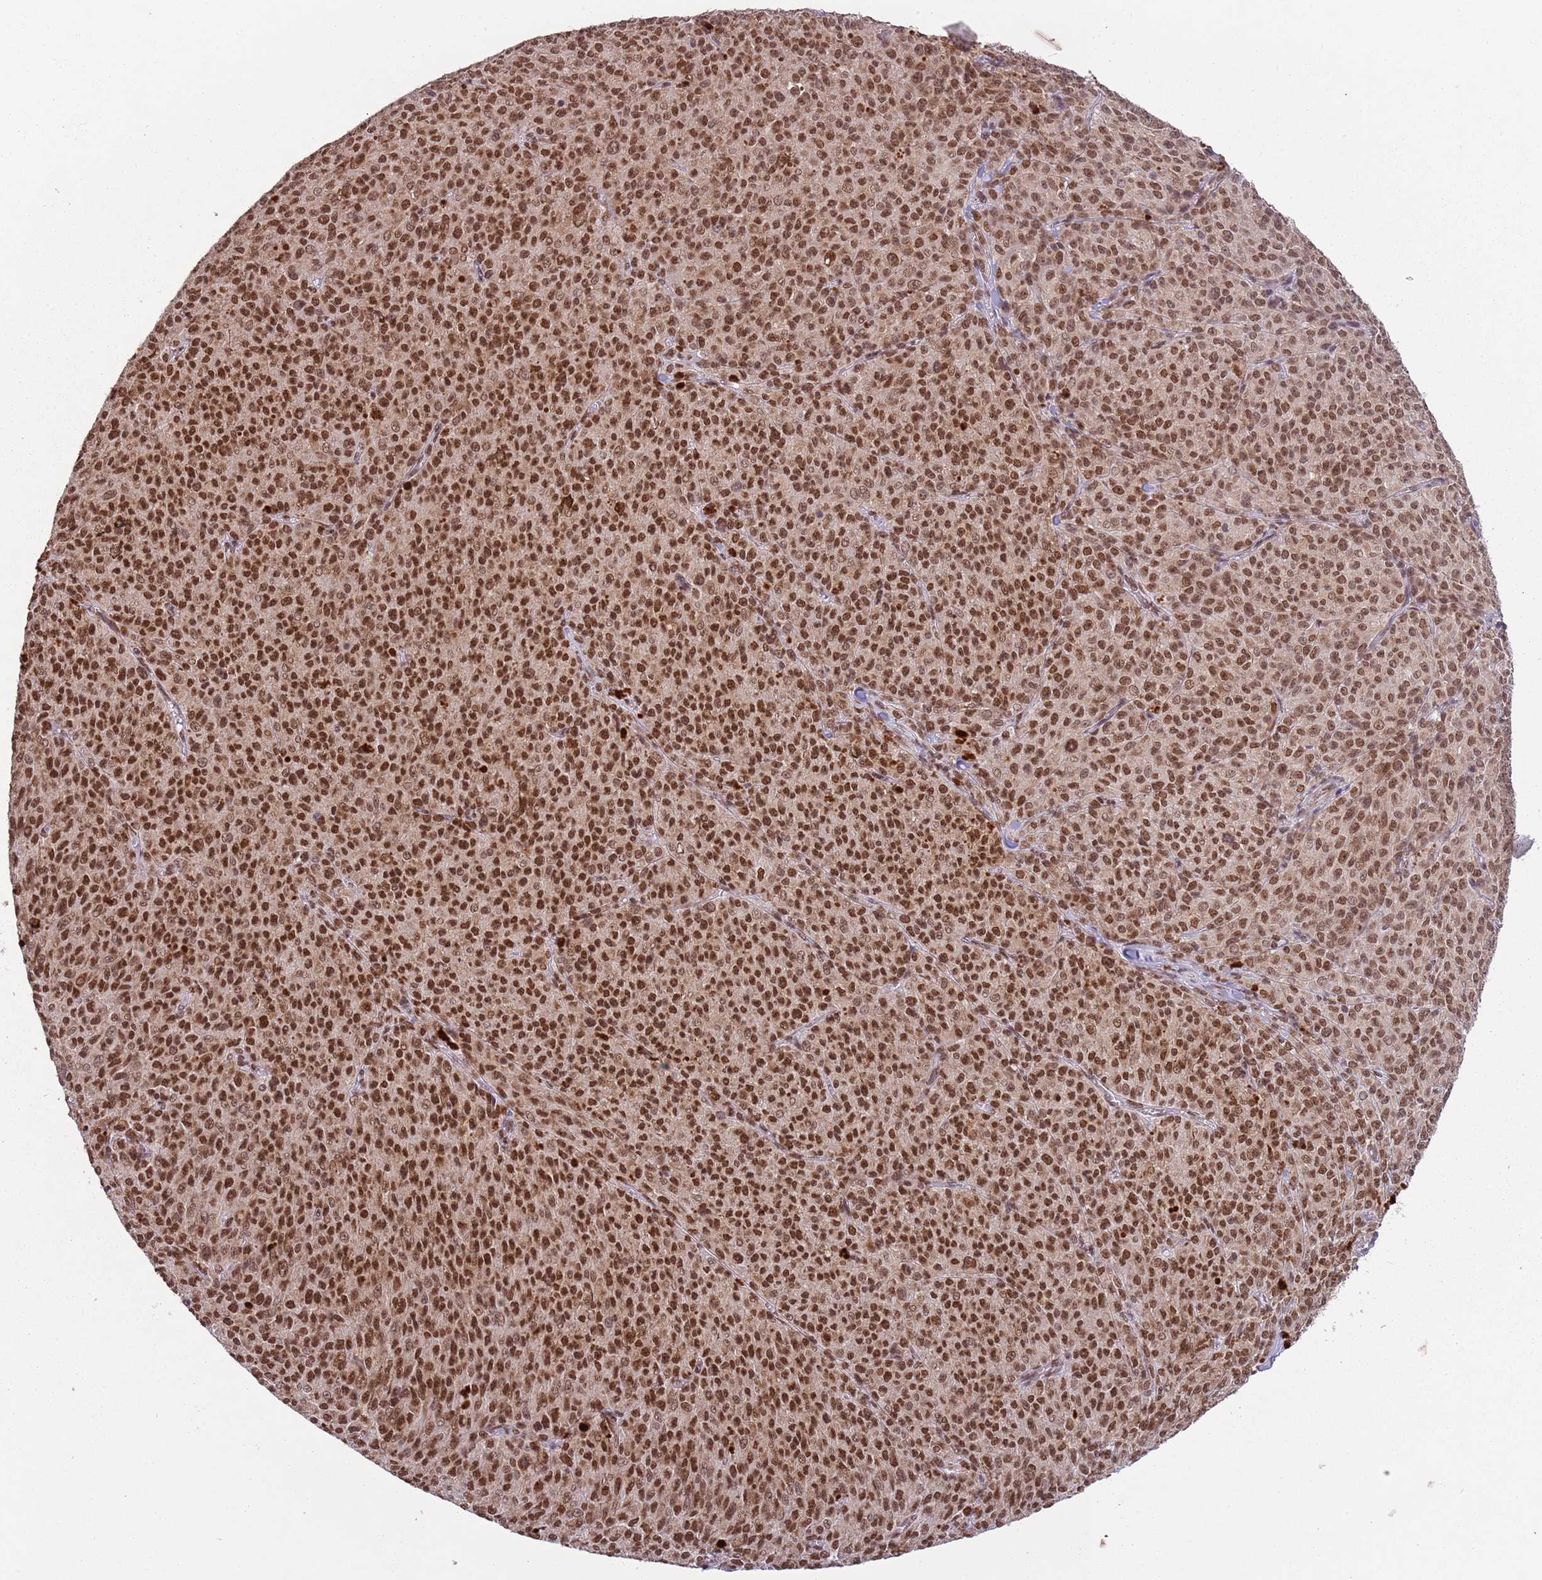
{"staining": {"intensity": "strong", "quantity": ">75%", "location": "nuclear"}, "tissue": "melanoma", "cell_type": "Tumor cells", "image_type": "cancer", "snomed": [{"axis": "morphology", "description": "Malignant melanoma, NOS"}, {"axis": "topography", "description": "Skin"}], "caption": "Protein analysis of malignant melanoma tissue displays strong nuclear positivity in about >75% of tumor cells. (DAB IHC with brightfield microscopy, high magnification).", "gene": "FAM120AOS", "patient": {"sex": "female", "age": 52}}